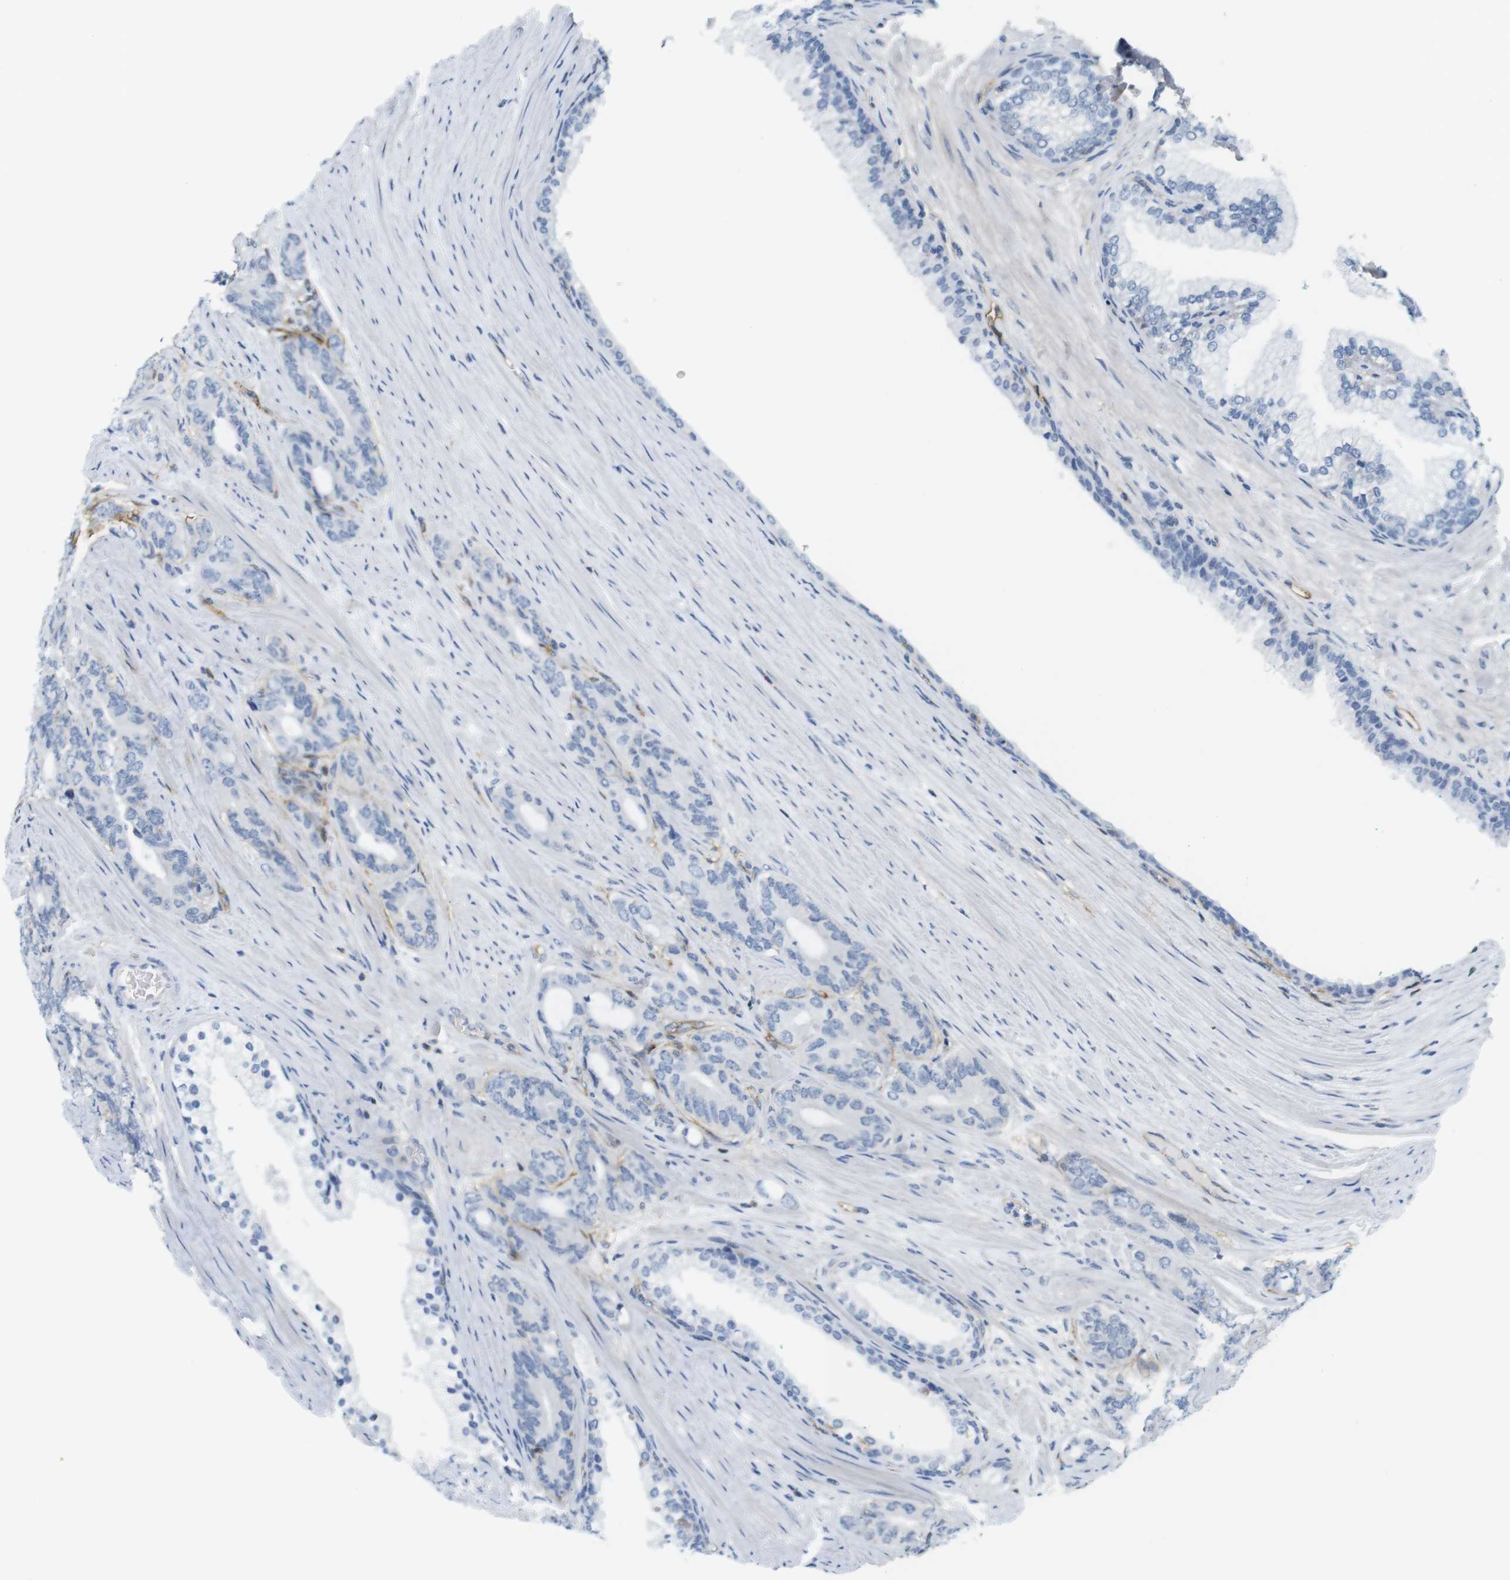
{"staining": {"intensity": "negative", "quantity": "none", "location": "none"}, "tissue": "prostate cancer", "cell_type": "Tumor cells", "image_type": "cancer", "snomed": [{"axis": "morphology", "description": "Adenocarcinoma, Low grade"}, {"axis": "topography", "description": "Prostate"}], "caption": "Adenocarcinoma (low-grade) (prostate) was stained to show a protein in brown. There is no significant positivity in tumor cells. (Stains: DAB IHC with hematoxylin counter stain, Microscopy: brightfield microscopy at high magnification).", "gene": "F2R", "patient": {"sex": "male", "age": 63}}